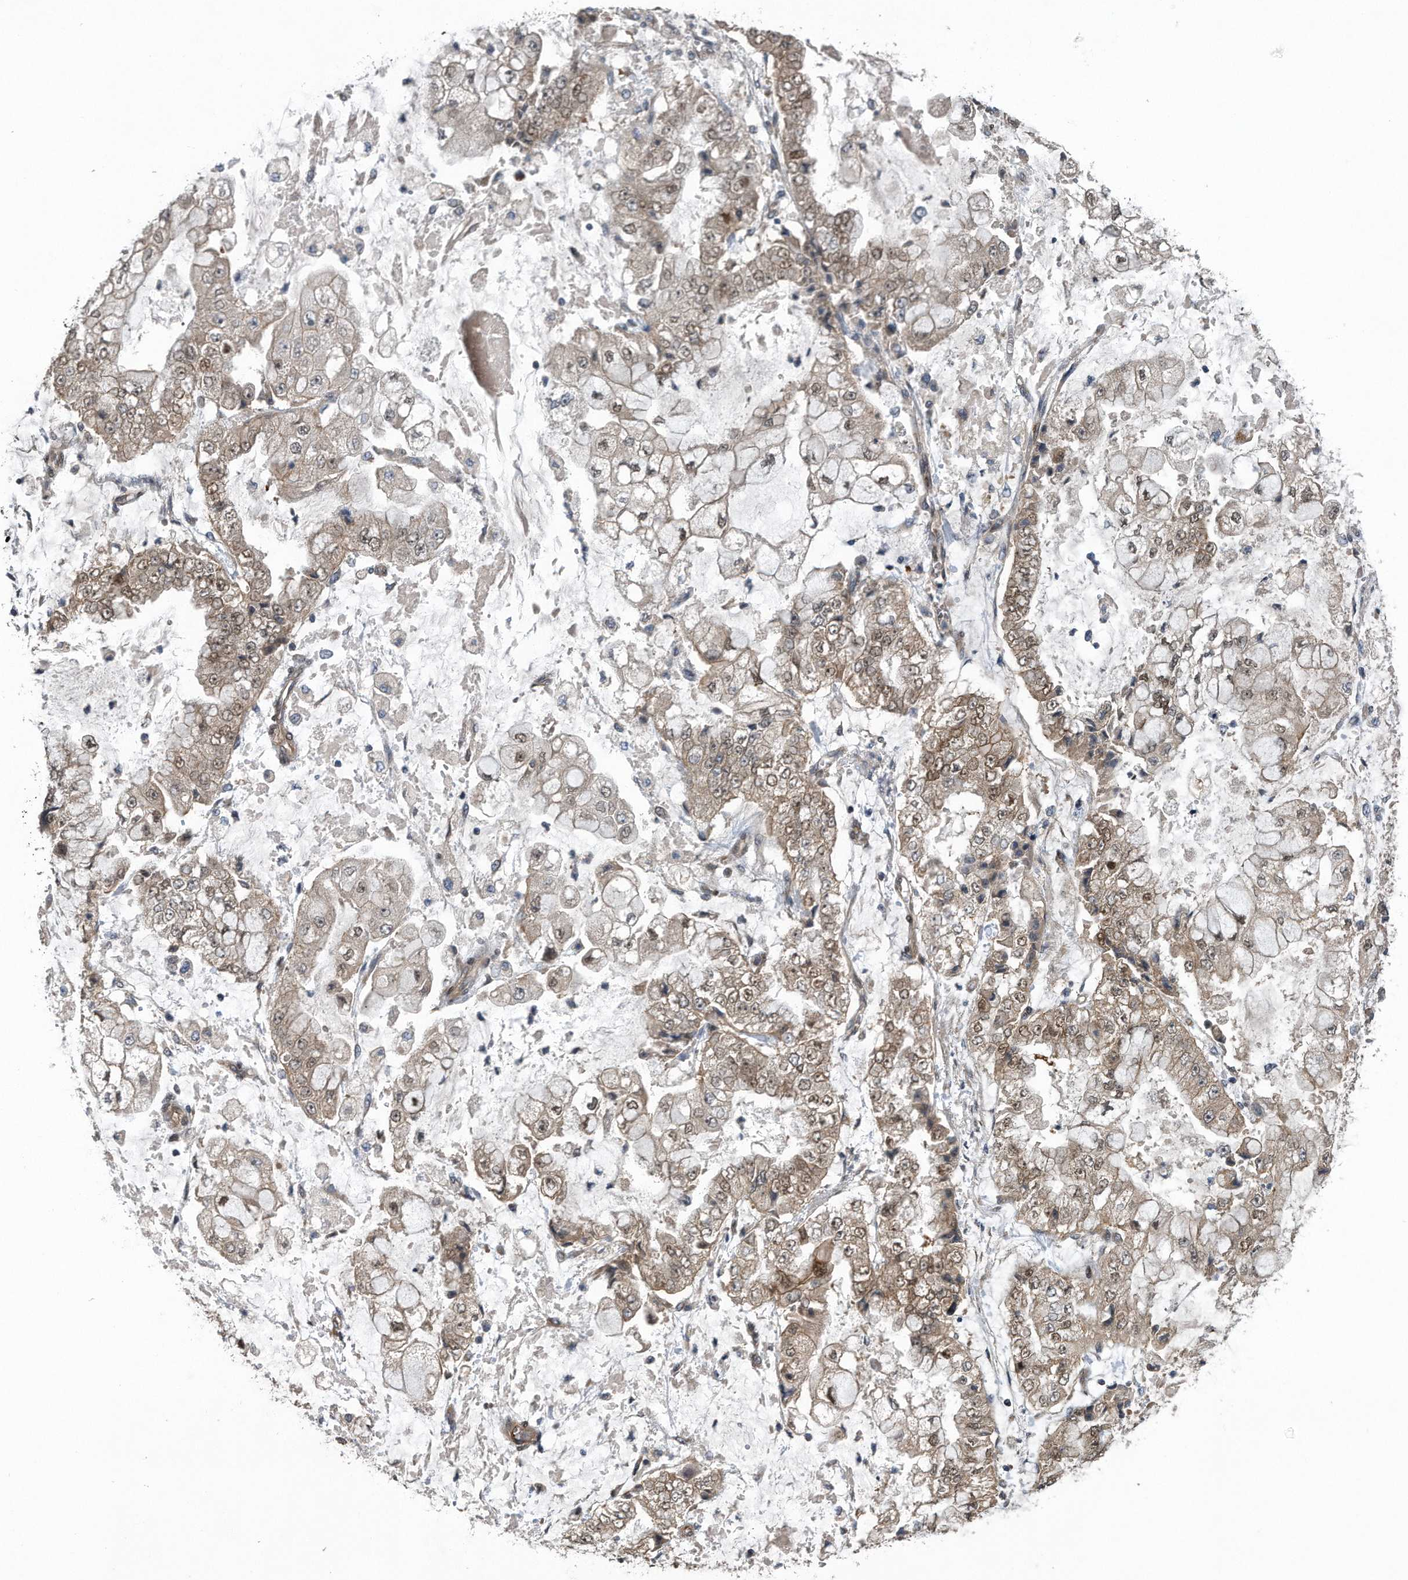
{"staining": {"intensity": "weak", "quantity": ">75%", "location": "cytoplasmic/membranous,nuclear"}, "tissue": "stomach cancer", "cell_type": "Tumor cells", "image_type": "cancer", "snomed": [{"axis": "morphology", "description": "Adenocarcinoma, NOS"}, {"axis": "topography", "description": "Stomach"}], "caption": "Brown immunohistochemical staining in stomach cancer (adenocarcinoma) displays weak cytoplasmic/membranous and nuclear expression in approximately >75% of tumor cells. (Brightfield microscopy of DAB IHC at high magnification).", "gene": "ZNF79", "patient": {"sex": "male", "age": 76}}